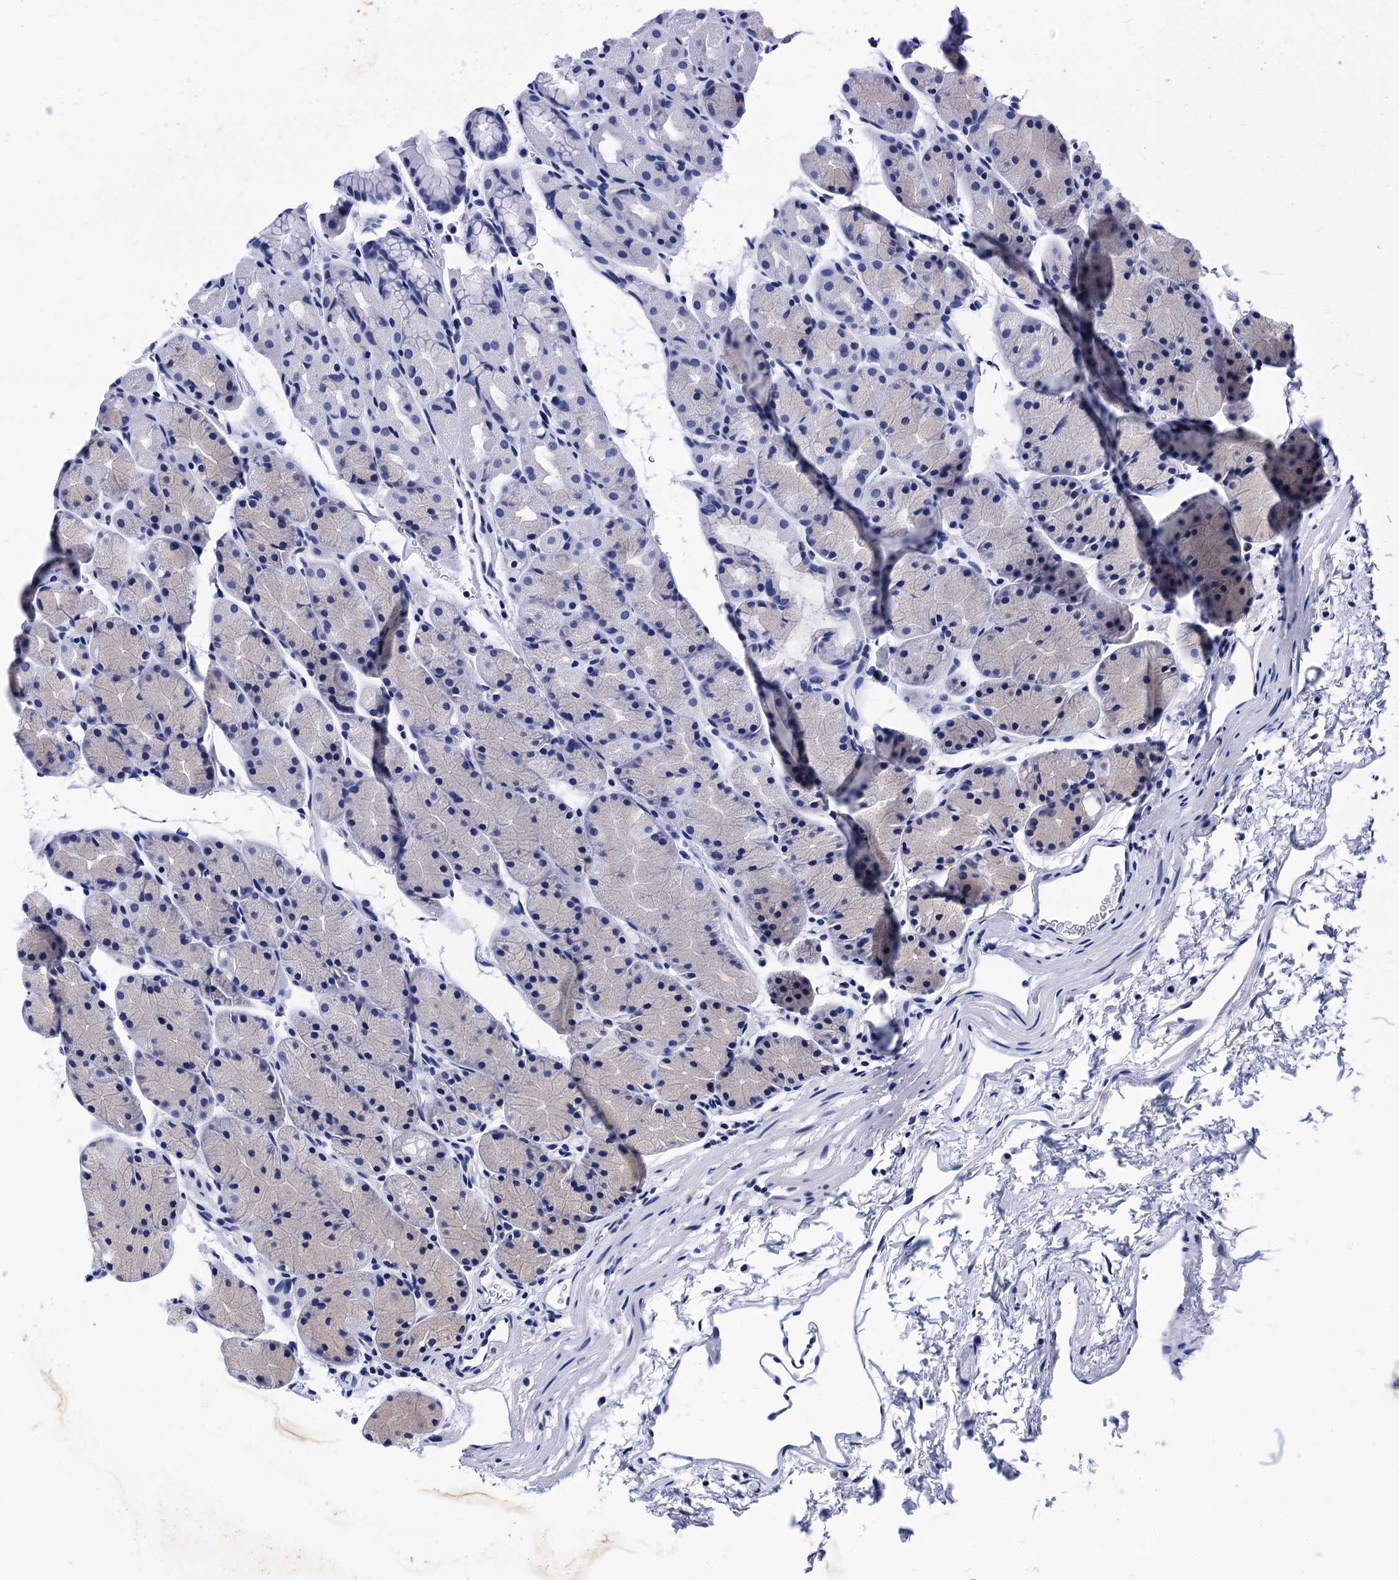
{"staining": {"intensity": "negative", "quantity": "none", "location": "none"}, "tissue": "stomach", "cell_type": "Glandular cells", "image_type": "normal", "snomed": [{"axis": "morphology", "description": "Normal tissue, NOS"}, {"axis": "topography", "description": "Stomach, upper"}, {"axis": "topography", "description": "Stomach"}], "caption": "Stomach stained for a protein using IHC displays no positivity glandular cells.", "gene": "MYBPC3", "patient": {"sex": "male", "age": 47}}